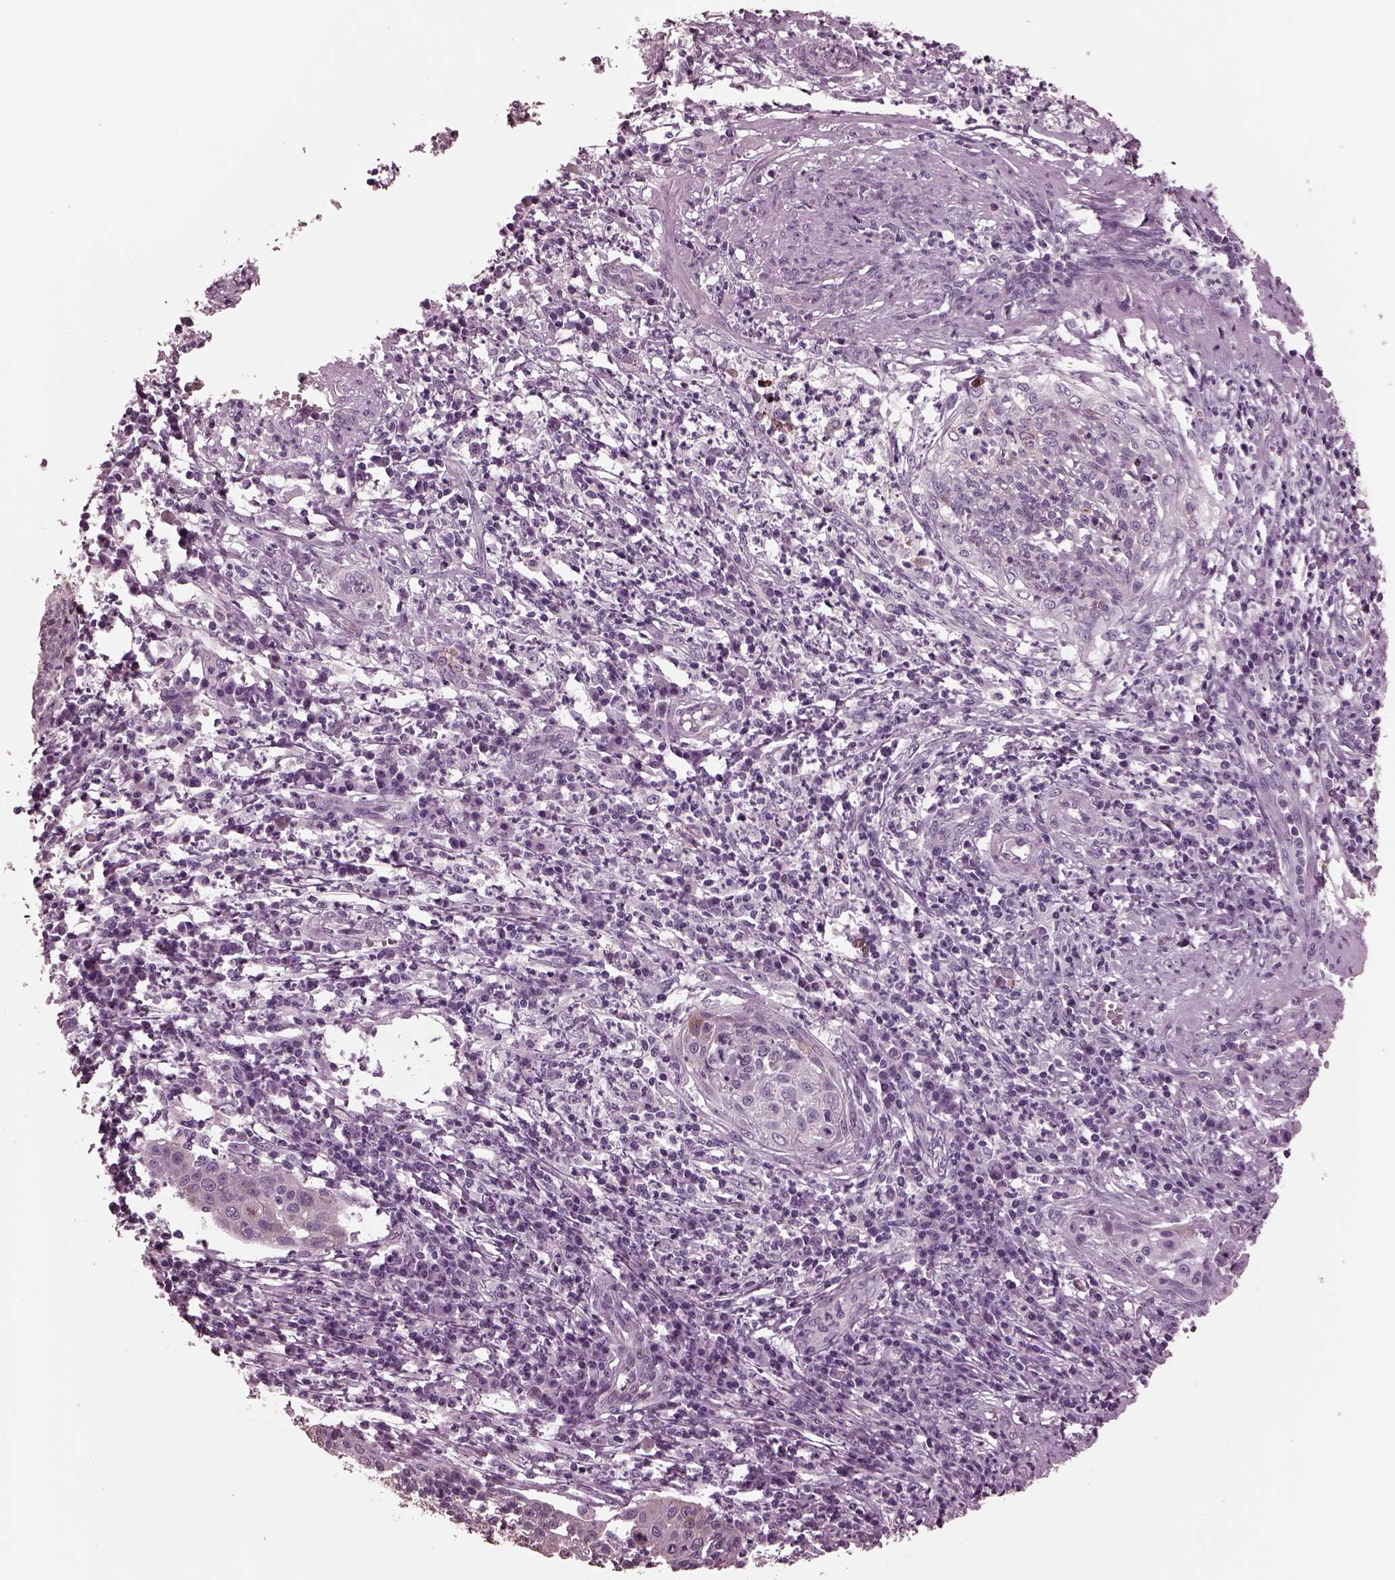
{"staining": {"intensity": "negative", "quantity": "none", "location": "none"}, "tissue": "cervical cancer", "cell_type": "Tumor cells", "image_type": "cancer", "snomed": [{"axis": "morphology", "description": "Squamous cell carcinoma, NOS"}, {"axis": "topography", "description": "Cervix"}], "caption": "Immunohistochemistry (IHC) histopathology image of neoplastic tissue: human cervical squamous cell carcinoma stained with DAB shows no significant protein expression in tumor cells.", "gene": "MIB2", "patient": {"sex": "female", "age": 34}}